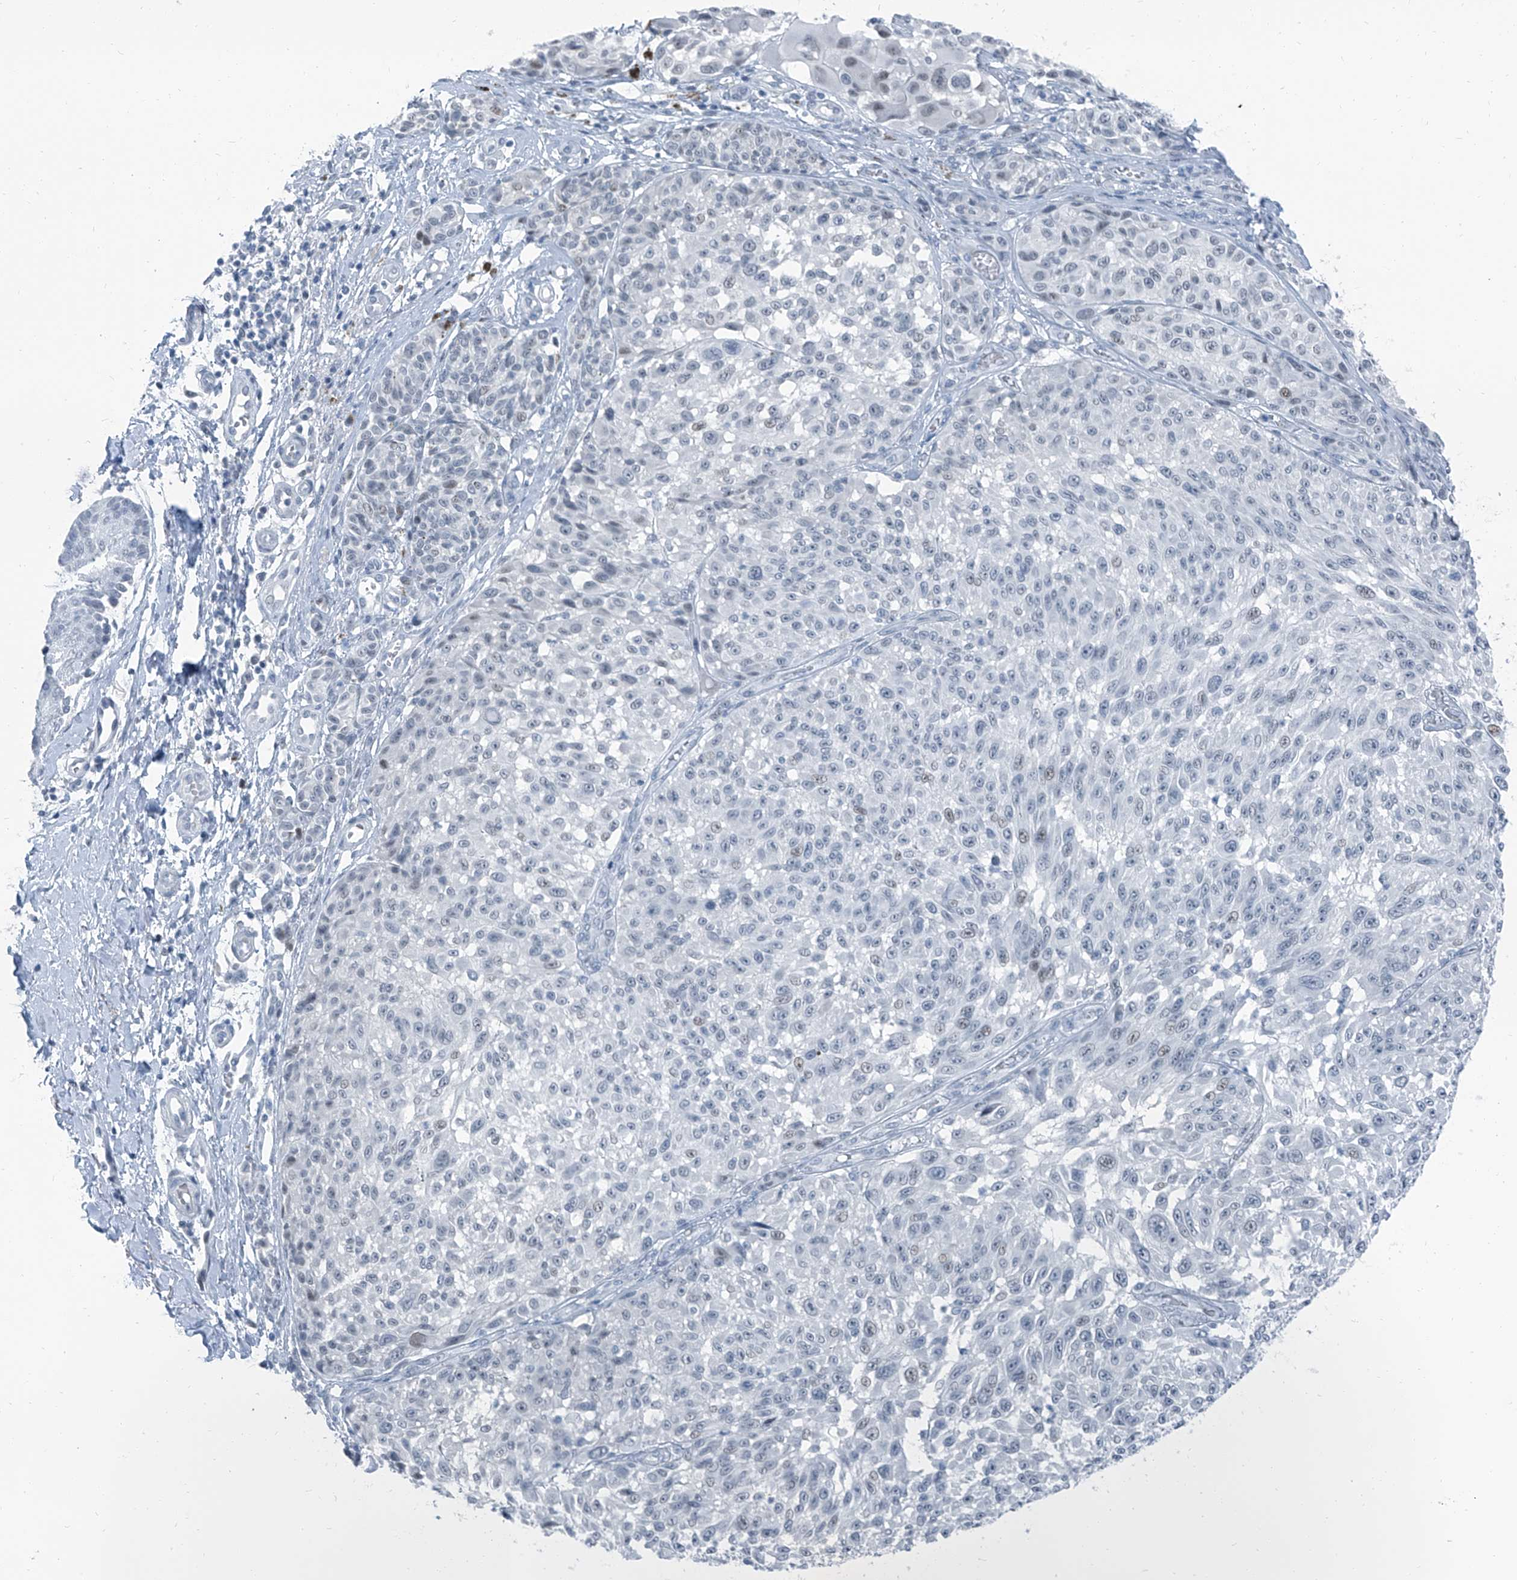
{"staining": {"intensity": "weak", "quantity": "<25%", "location": "nuclear"}, "tissue": "melanoma", "cell_type": "Tumor cells", "image_type": "cancer", "snomed": [{"axis": "morphology", "description": "Malignant melanoma, NOS"}, {"axis": "topography", "description": "Skin"}], "caption": "There is no significant expression in tumor cells of melanoma.", "gene": "RGN", "patient": {"sex": "male", "age": 83}}